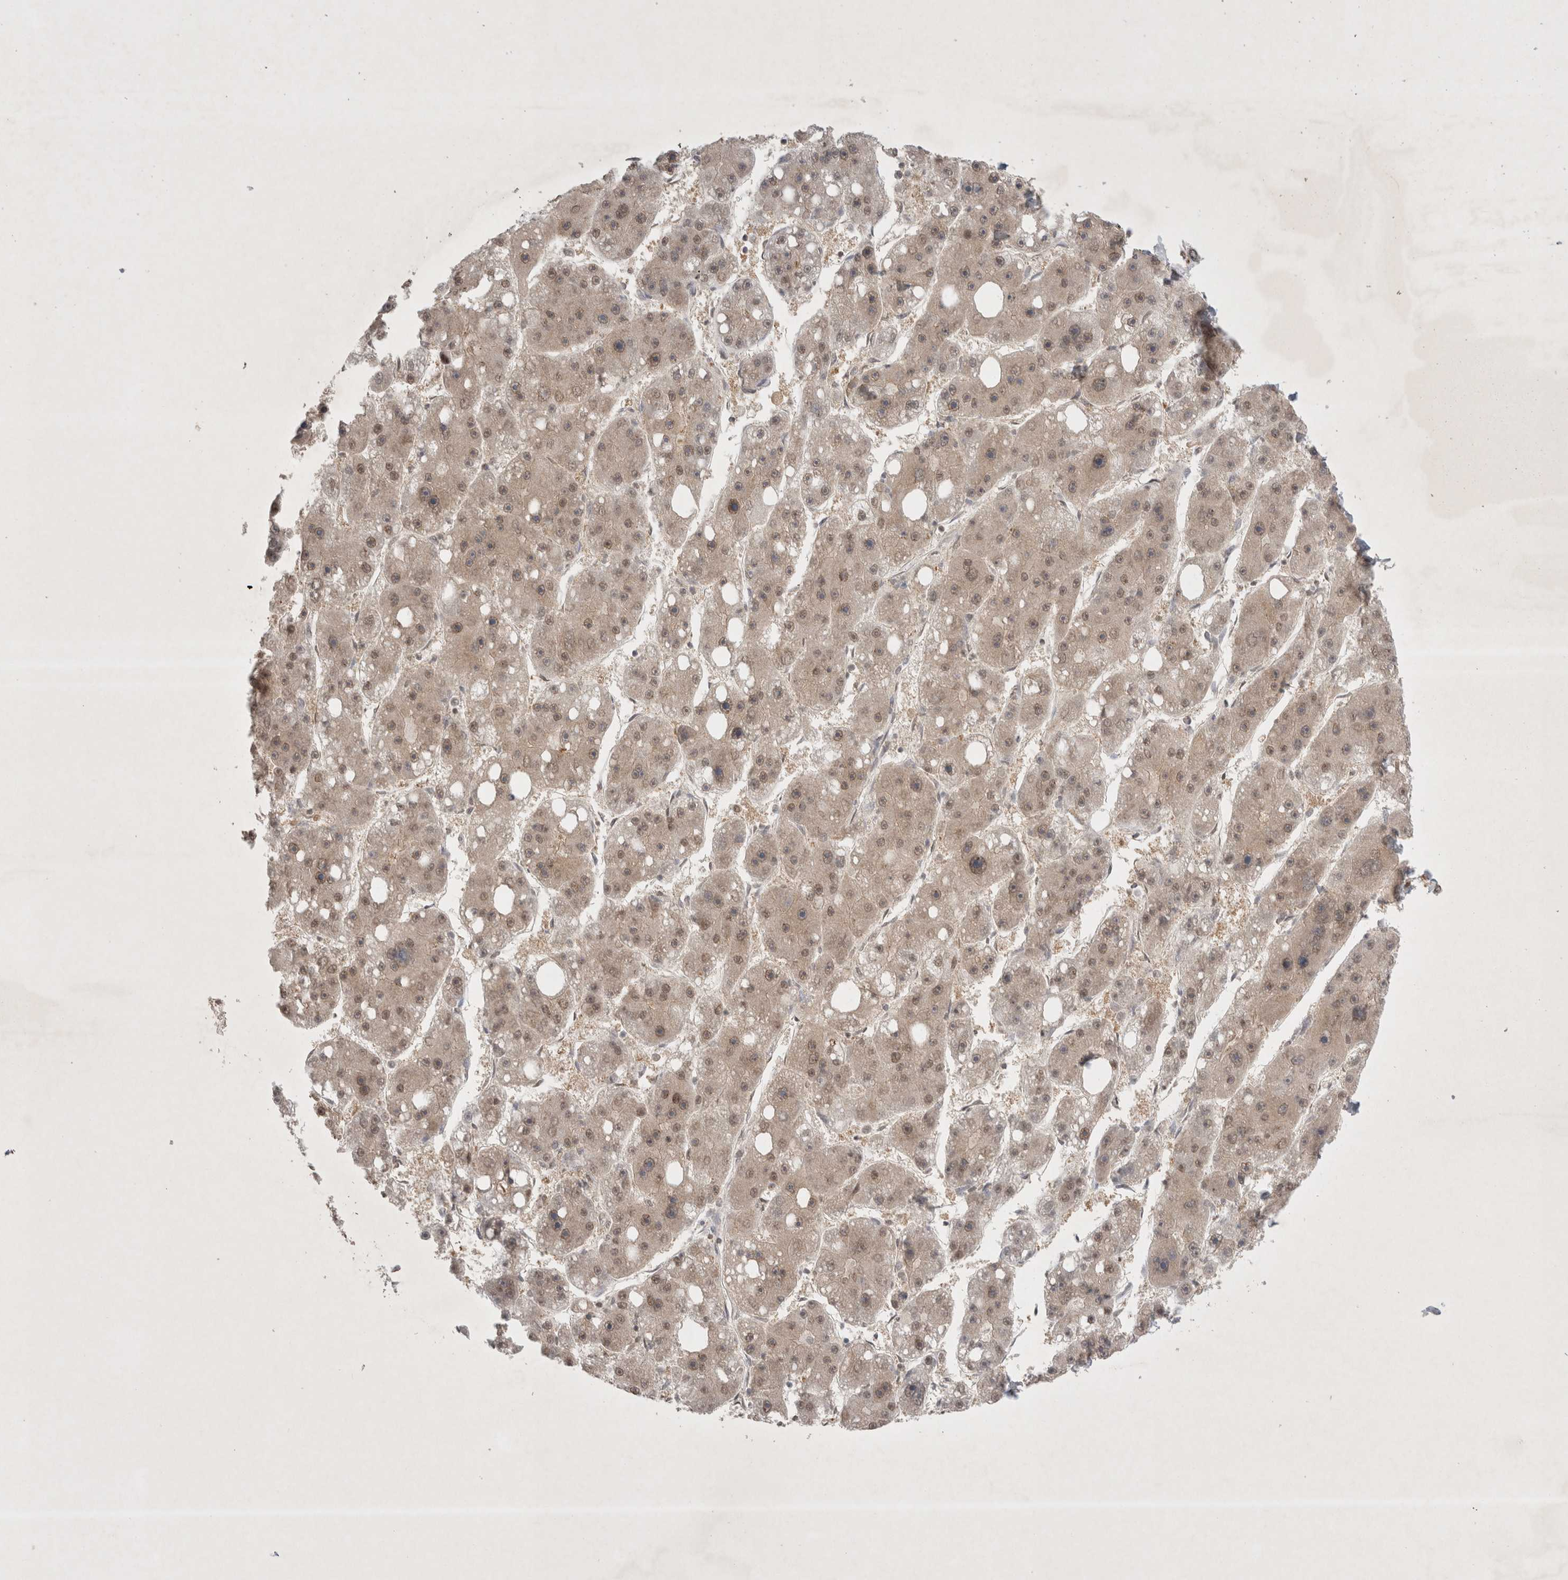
{"staining": {"intensity": "weak", "quantity": ">75%", "location": "nuclear"}, "tissue": "liver cancer", "cell_type": "Tumor cells", "image_type": "cancer", "snomed": [{"axis": "morphology", "description": "Carcinoma, Hepatocellular, NOS"}, {"axis": "topography", "description": "Liver"}], "caption": "Liver cancer (hepatocellular carcinoma) stained for a protein (brown) reveals weak nuclear positive expression in approximately >75% of tumor cells.", "gene": "WIPF2", "patient": {"sex": "female", "age": 61}}